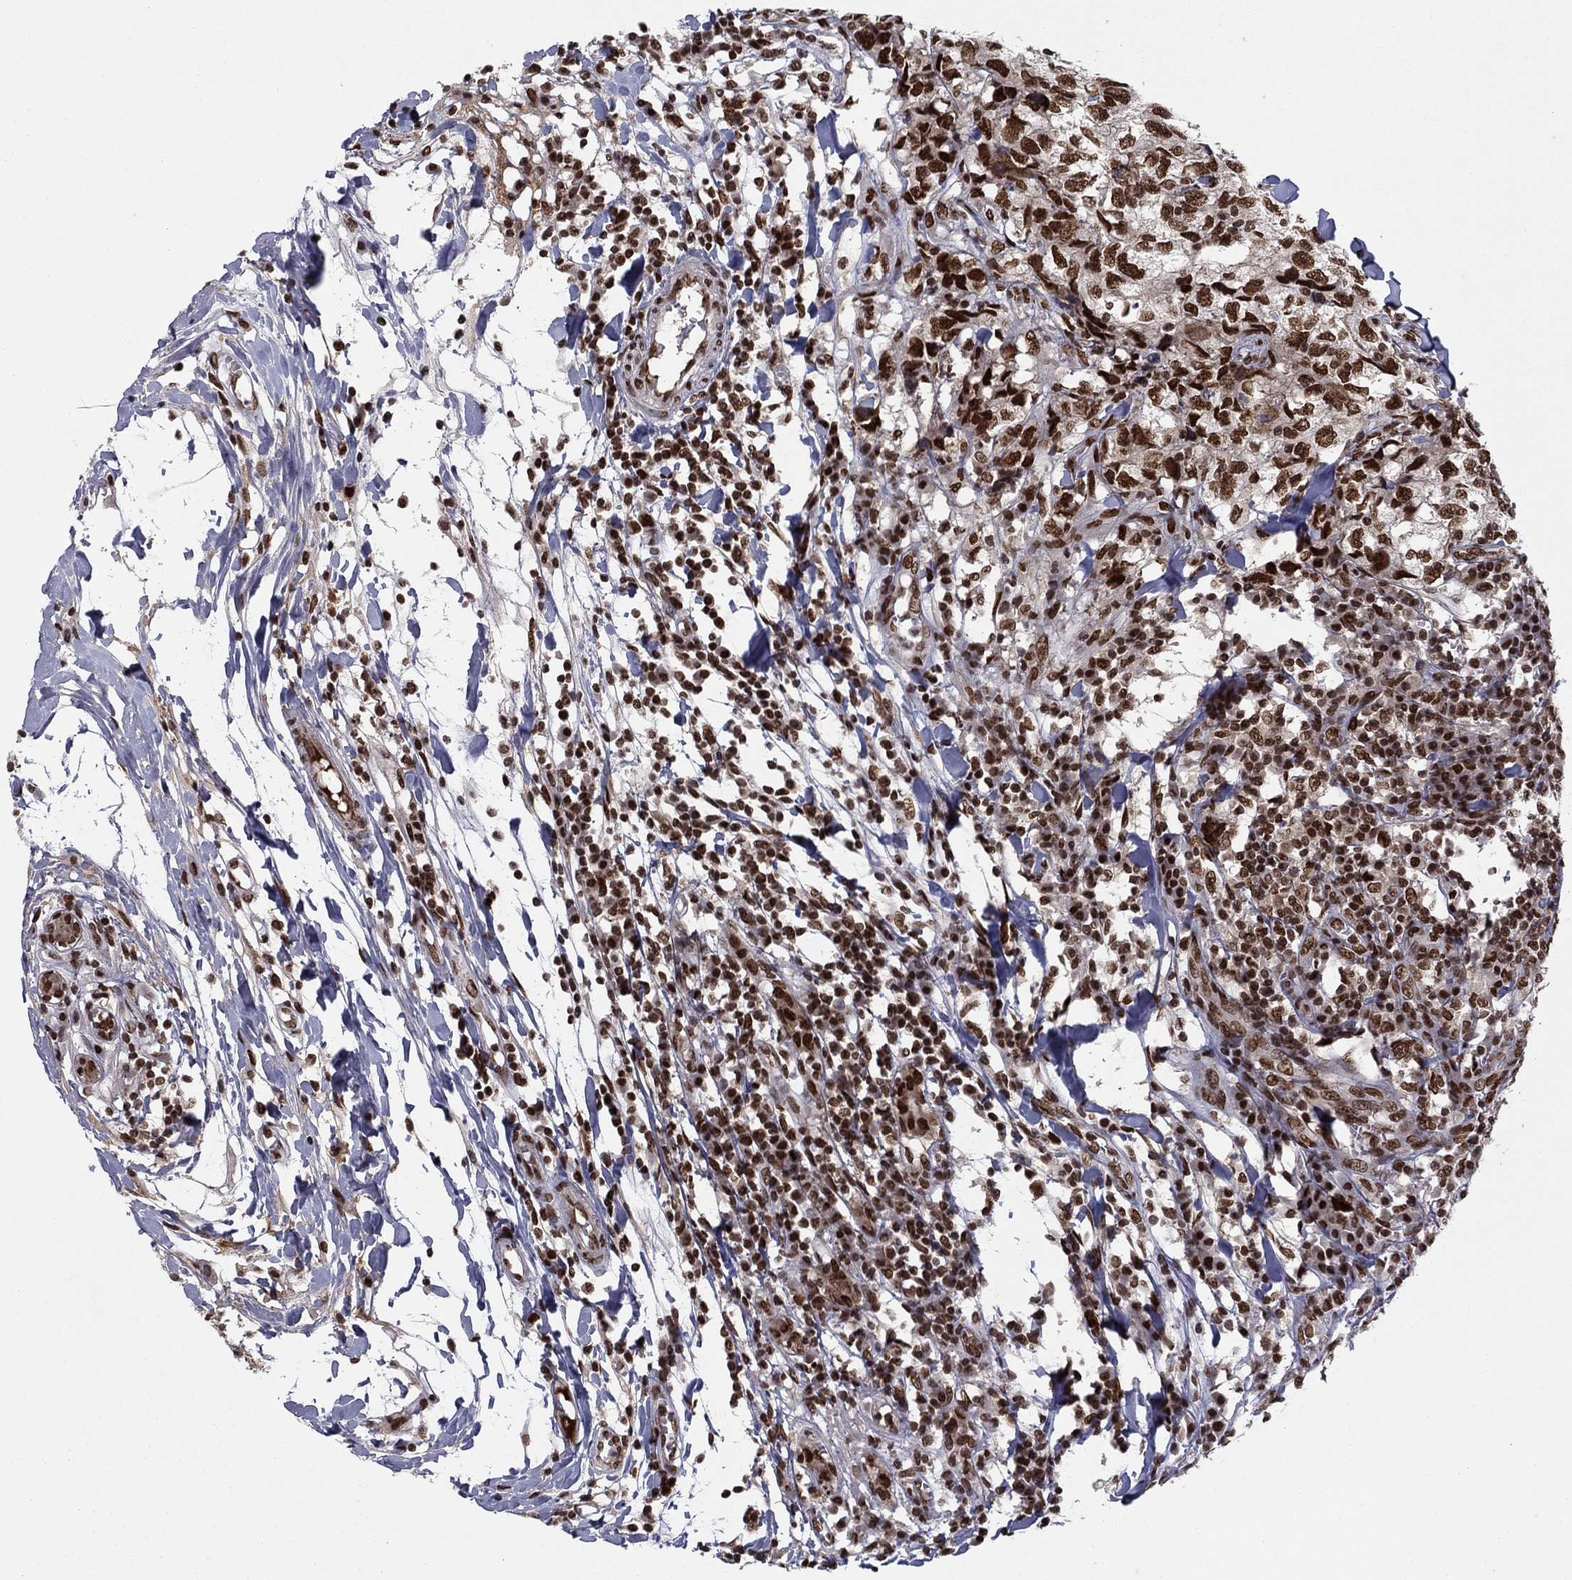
{"staining": {"intensity": "strong", "quantity": "25%-75%", "location": "nuclear"}, "tissue": "breast cancer", "cell_type": "Tumor cells", "image_type": "cancer", "snomed": [{"axis": "morphology", "description": "Duct carcinoma"}, {"axis": "topography", "description": "Breast"}], "caption": "A photomicrograph showing strong nuclear expression in about 25%-75% of tumor cells in breast cancer, as visualized by brown immunohistochemical staining.", "gene": "USP54", "patient": {"sex": "female", "age": 30}}